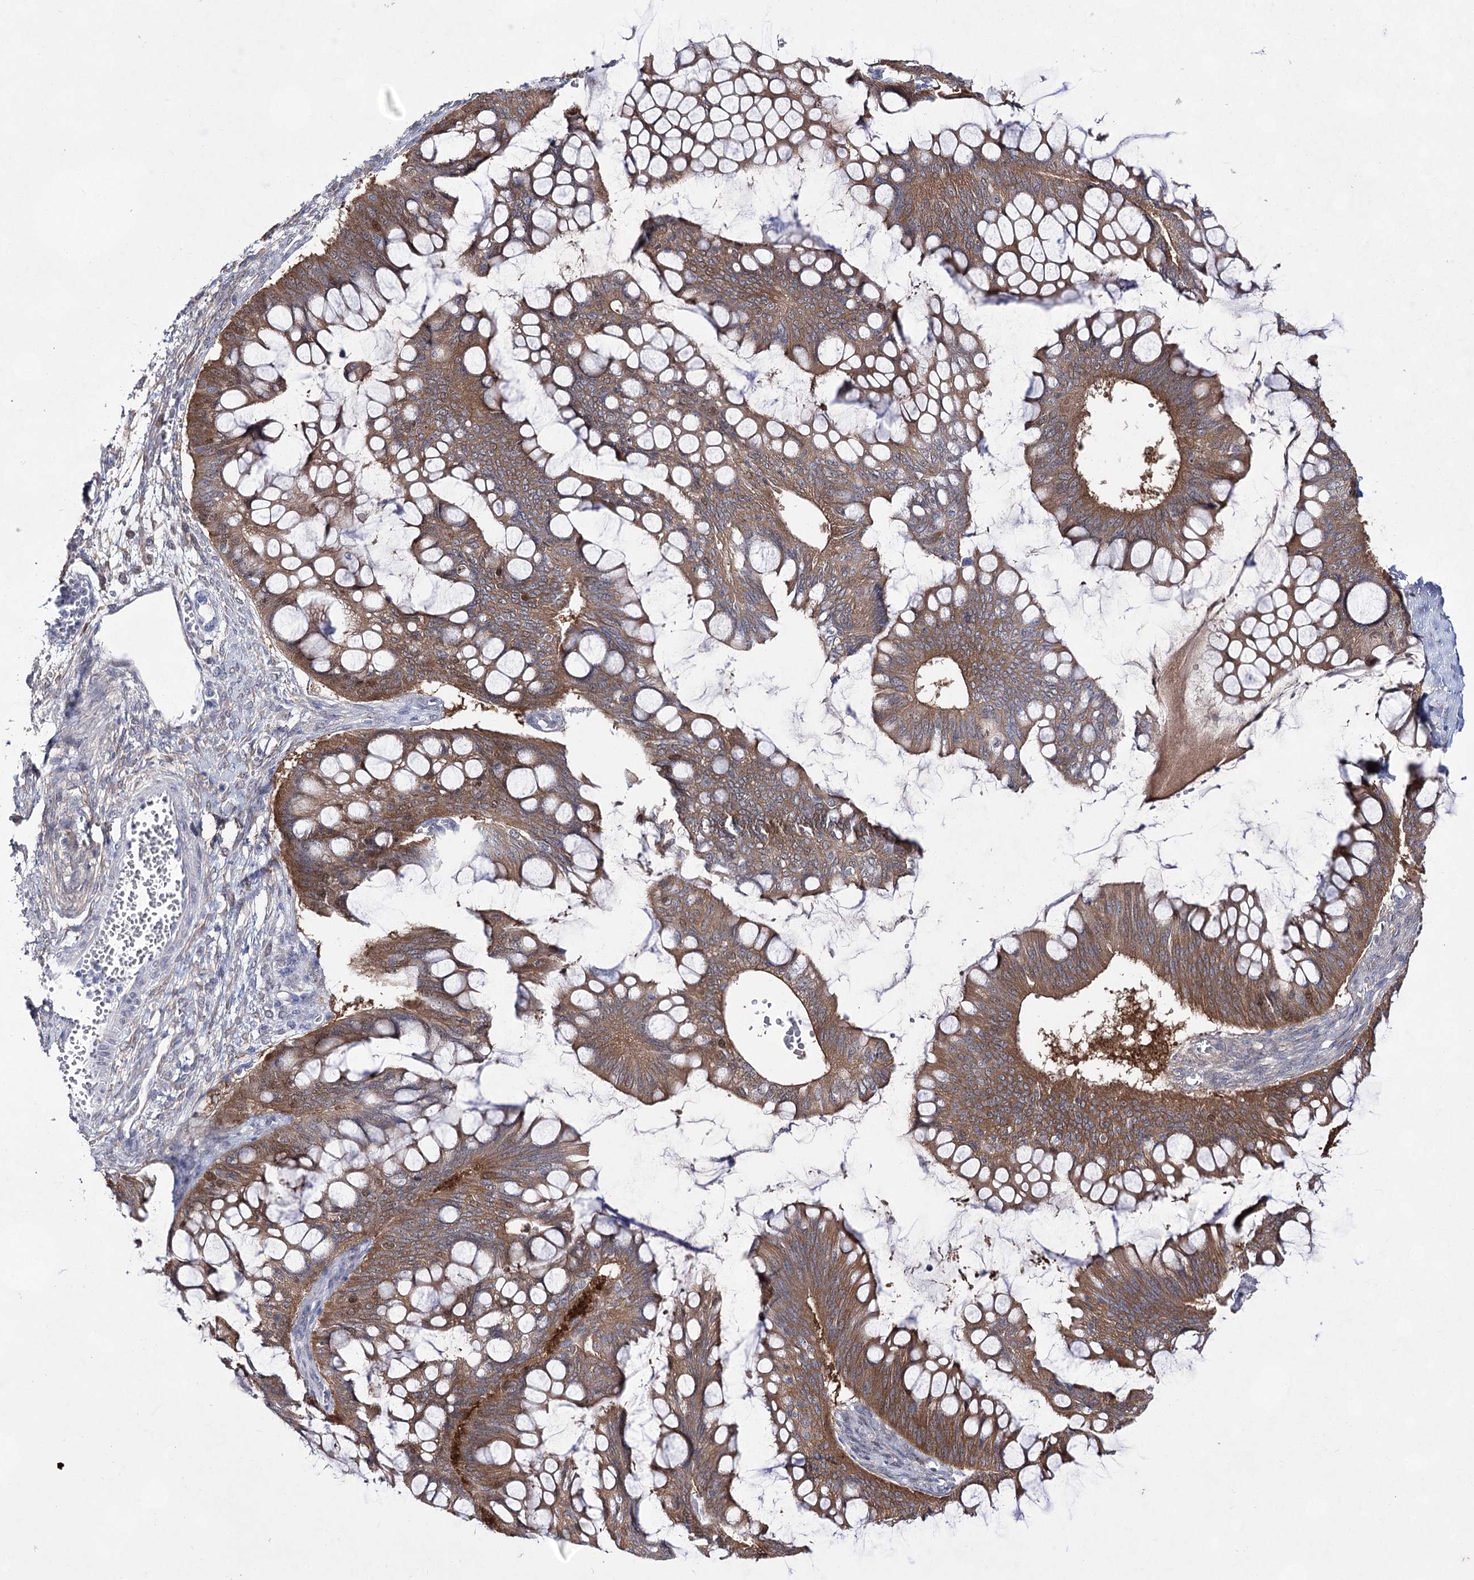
{"staining": {"intensity": "moderate", "quantity": ">75%", "location": "cytoplasmic/membranous,nuclear"}, "tissue": "ovarian cancer", "cell_type": "Tumor cells", "image_type": "cancer", "snomed": [{"axis": "morphology", "description": "Cystadenocarcinoma, mucinous, NOS"}, {"axis": "topography", "description": "Ovary"}], "caption": "Protein expression analysis of human mucinous cystadenocarcinoma (ovarian) reveals moderate cytoplasmic/membranous and nuclear positivity in about >75% of tumor cells.", "gene": "UGDH", "patient": {"sex": "female", "age": 73}}